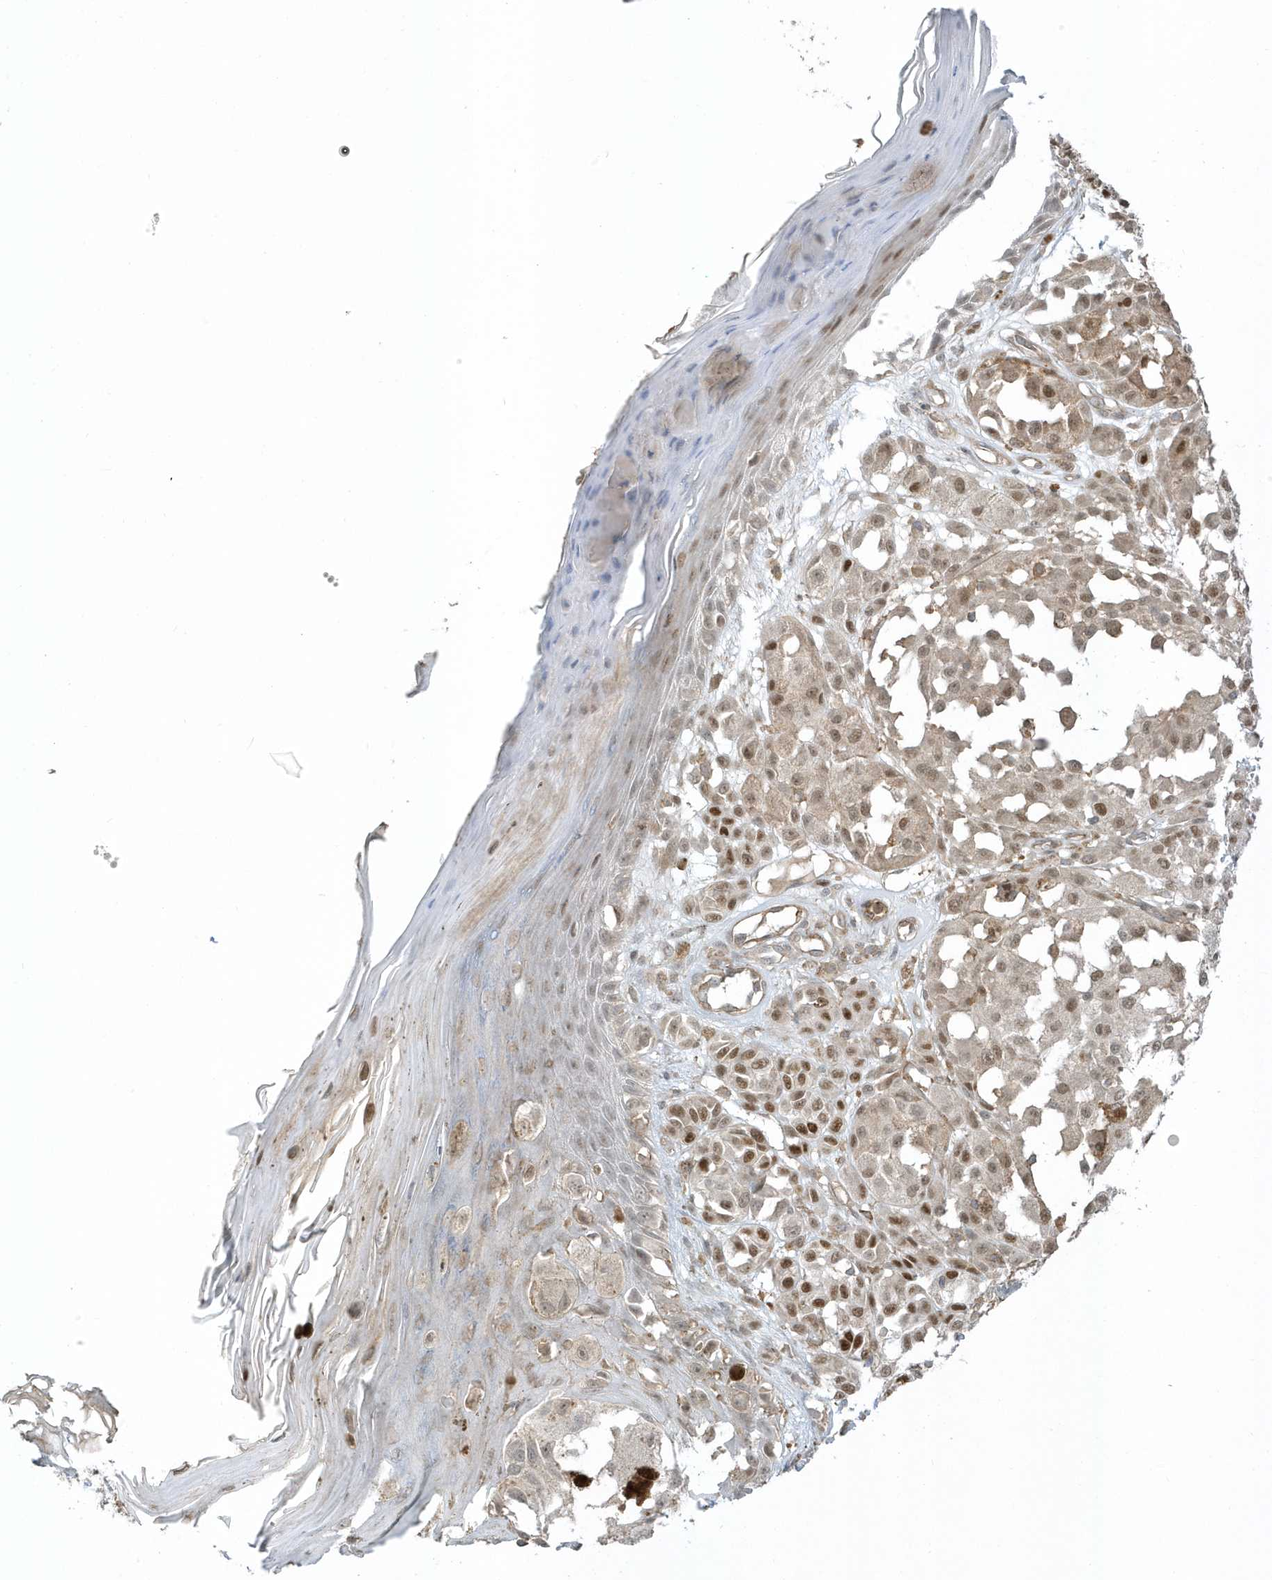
{"staining": {"intensity": "moderate", "quantity": "25%-75%", "location": "nuclear"}, "tissue": "melanoma", "cell_type": "Tumor cells", "image_type": "cancer", "snomed": [{"axis": "morphology", "description": "Malignant melanoma, NOS"}, {"axis": "topography", "description": "Skin of leg"}], "caption": "Immunohistochemistry (IHC) image of human malignant melanoma stained for a protein (brown), which demonstrates medium levels of moderate nuclear expression in about 25%-75% of tumor cells.", "gene": "ZBTB8A", "patient": {"sex": "female", "age": 72}}